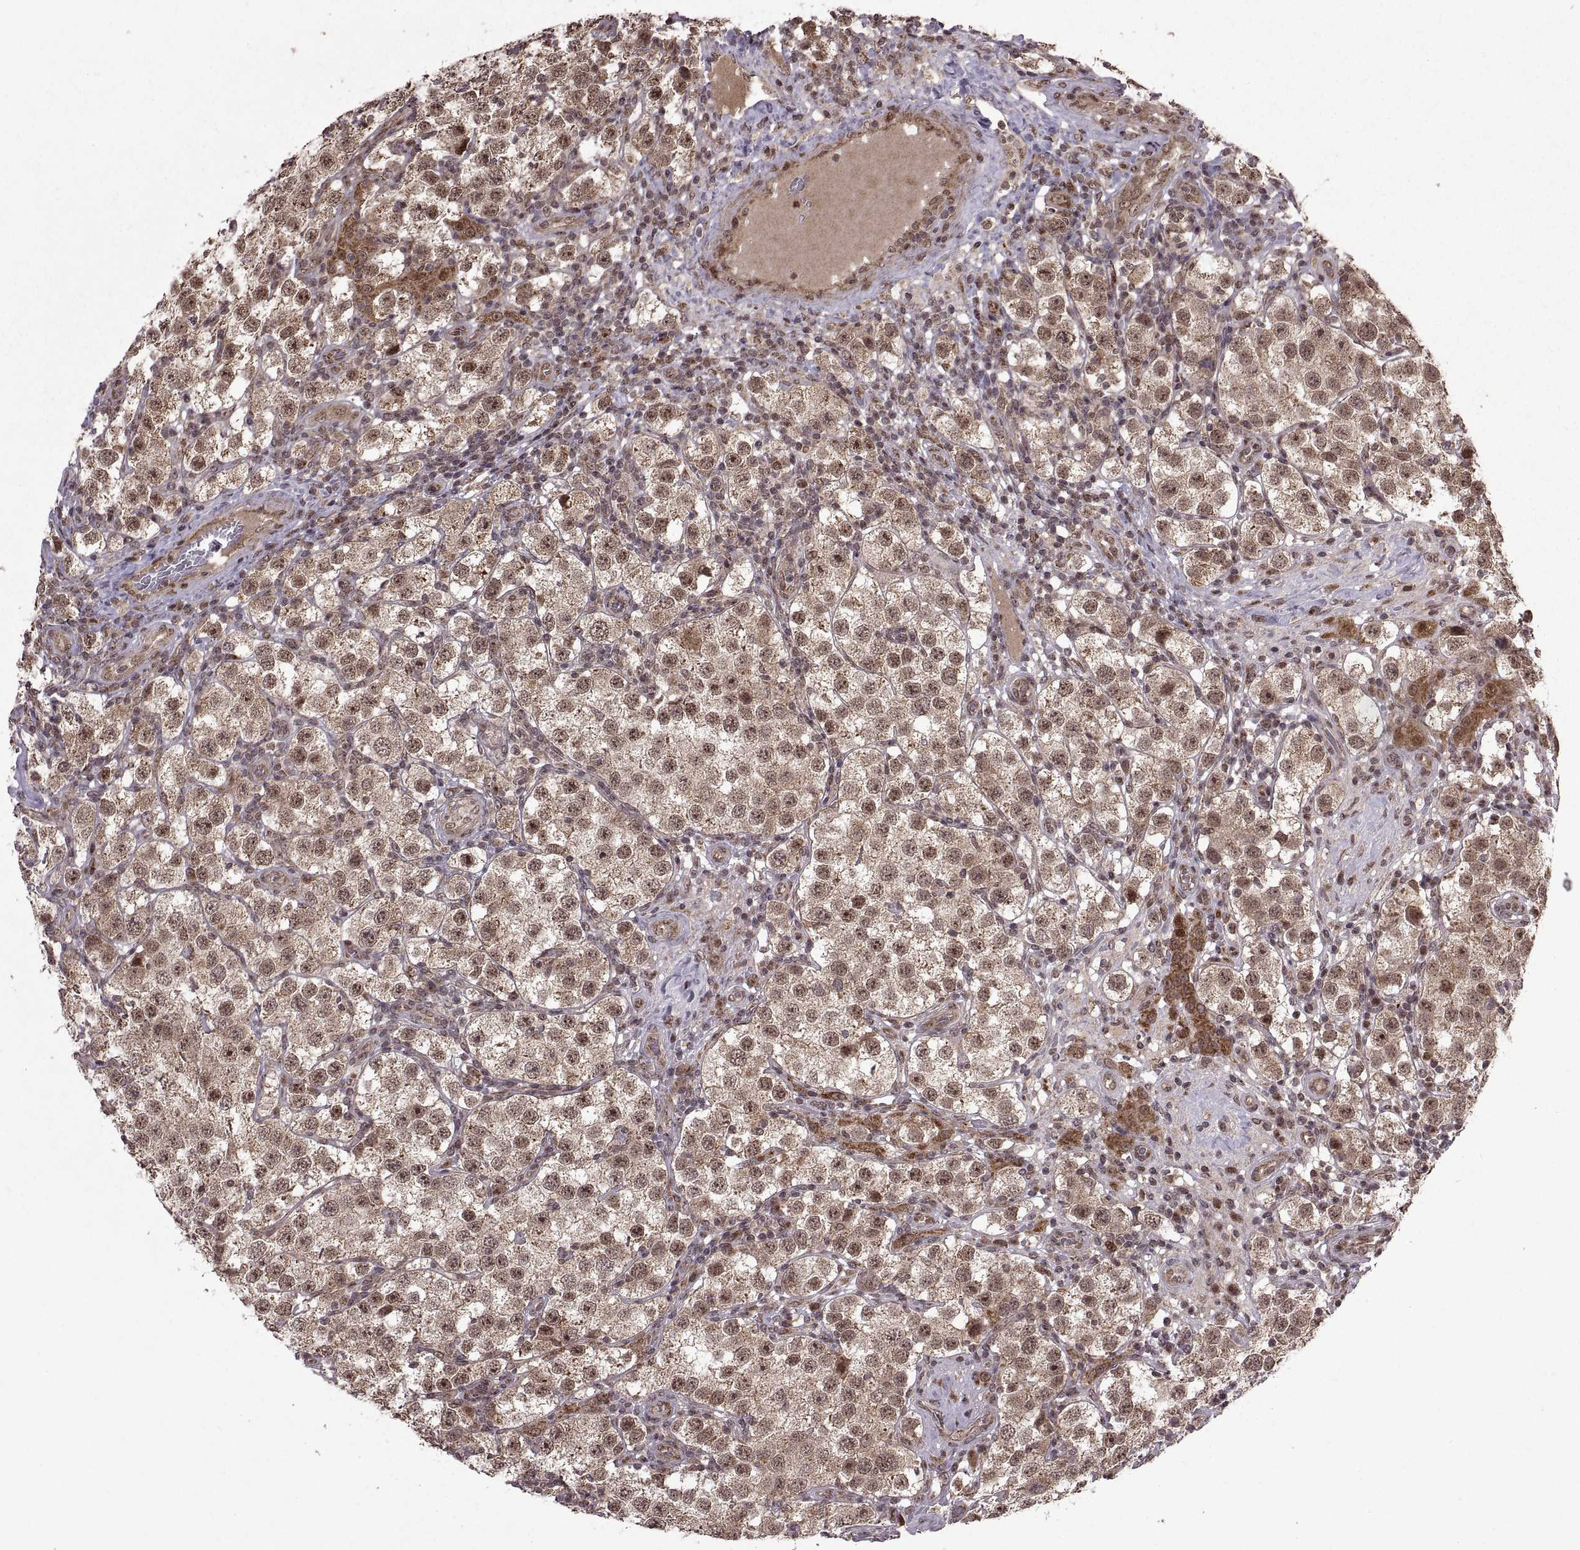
{"staining": {"intensity": "moderate", "quantity": ">75%", "location": "cytoplasmic/membranous,nuclear"}, "tissue": "testis cancer", "cell_type": "Tumor cells", "image_type": "cancer", "snomed": [{"axis": "morphology", "description": "Seminoma, NOS"}, {"axis": "topography", "description": "Testis"}], "caption": "A medium amount of moderate cytoplasmic/membranous and nuclear staining is present in about >75% of tumor cells in seminoma (testis) tissue.", "gene": "PTOV1", "patient": {"sex": "male", "age": 37}}